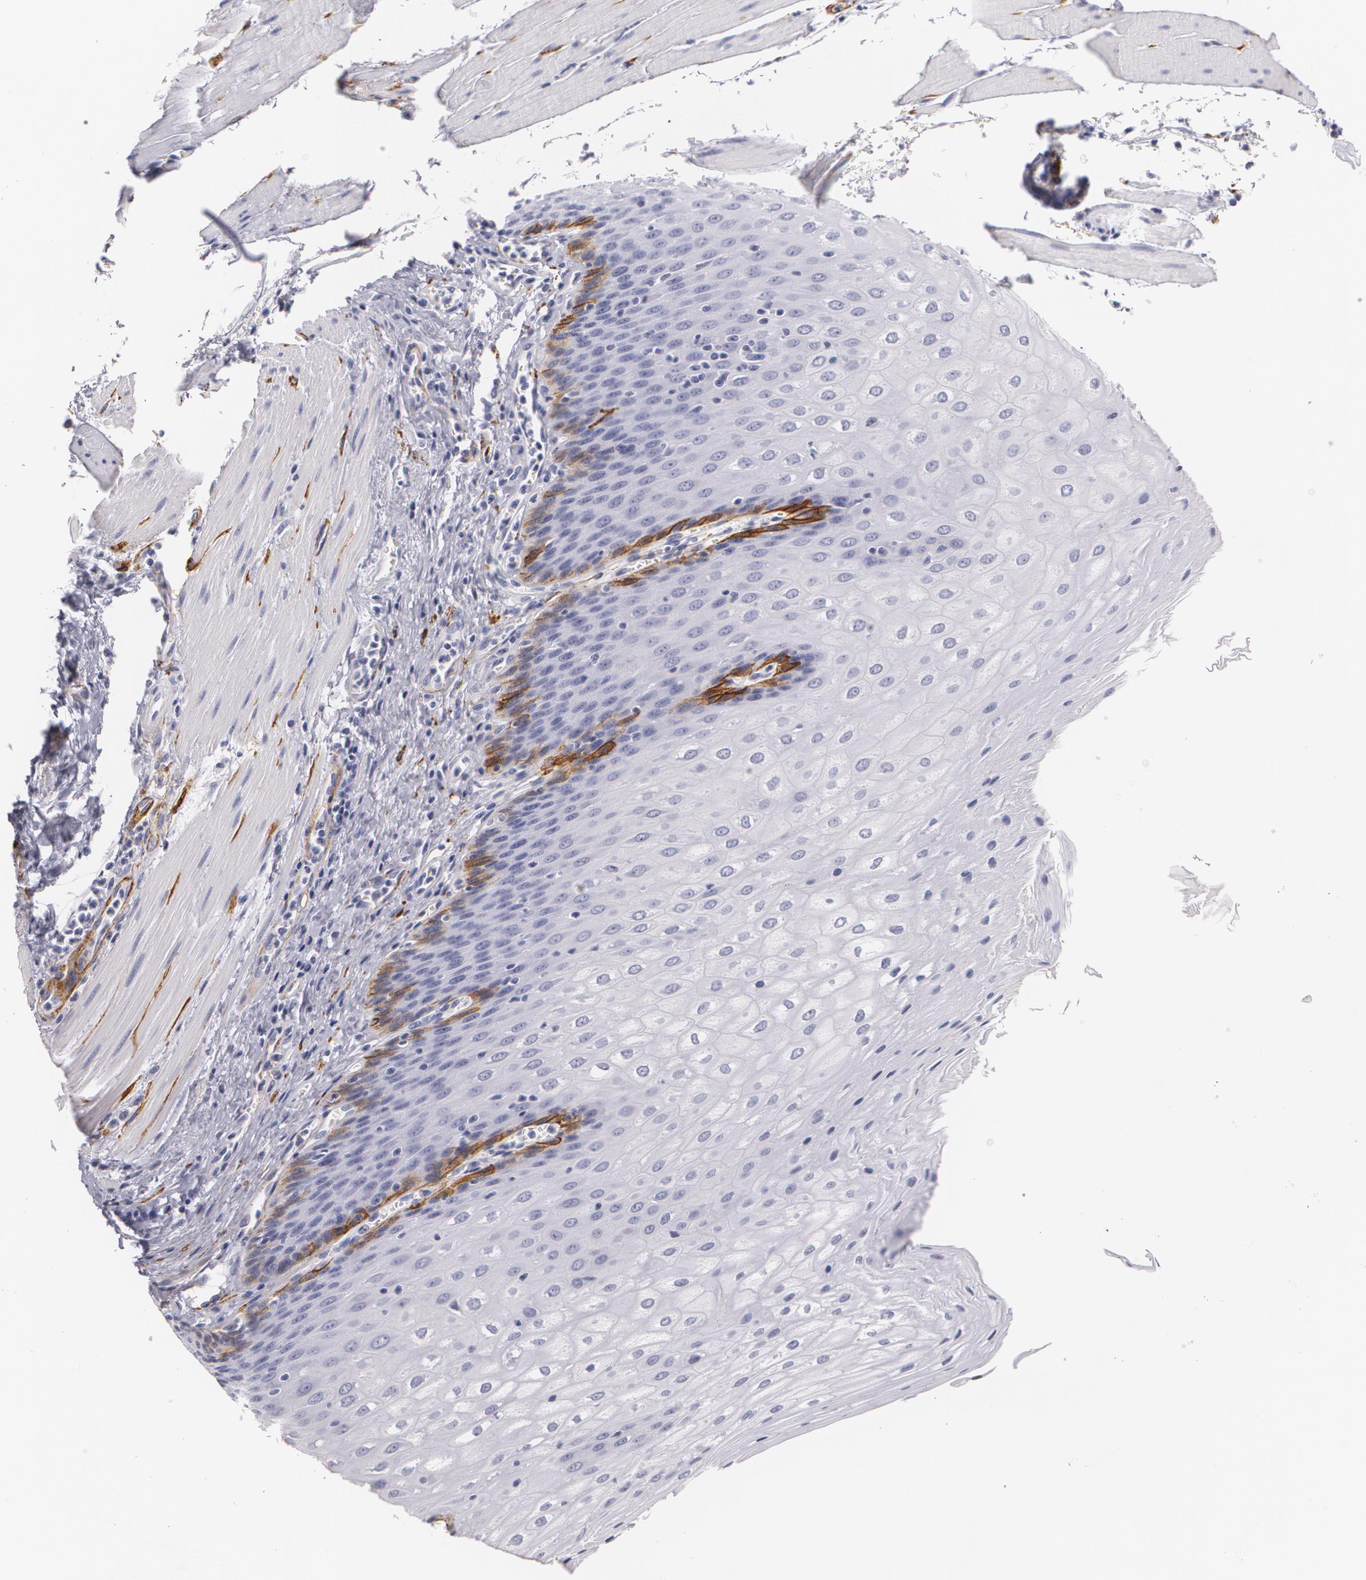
{"staining": {"intensity": "moderate", "quantity": "<25%", "location": "cytoplasmic/membranous"}, "tissue": "esophagus", "cell_type": "Squamous epithelial cells", "image_type": "normal", "snomed": [{"axis": "morphology", "description": "Normal tissue, NOS"}, {"axis": "topography", "description": "Esophagus"}], "caption": "Squamous epithelial cells show low levels of moderate cytoplasmic/membranous staining in about <25% of cells in normal esophagus.", "gene": "NGFR", "patient": {"sex": "female", "age": 61}}